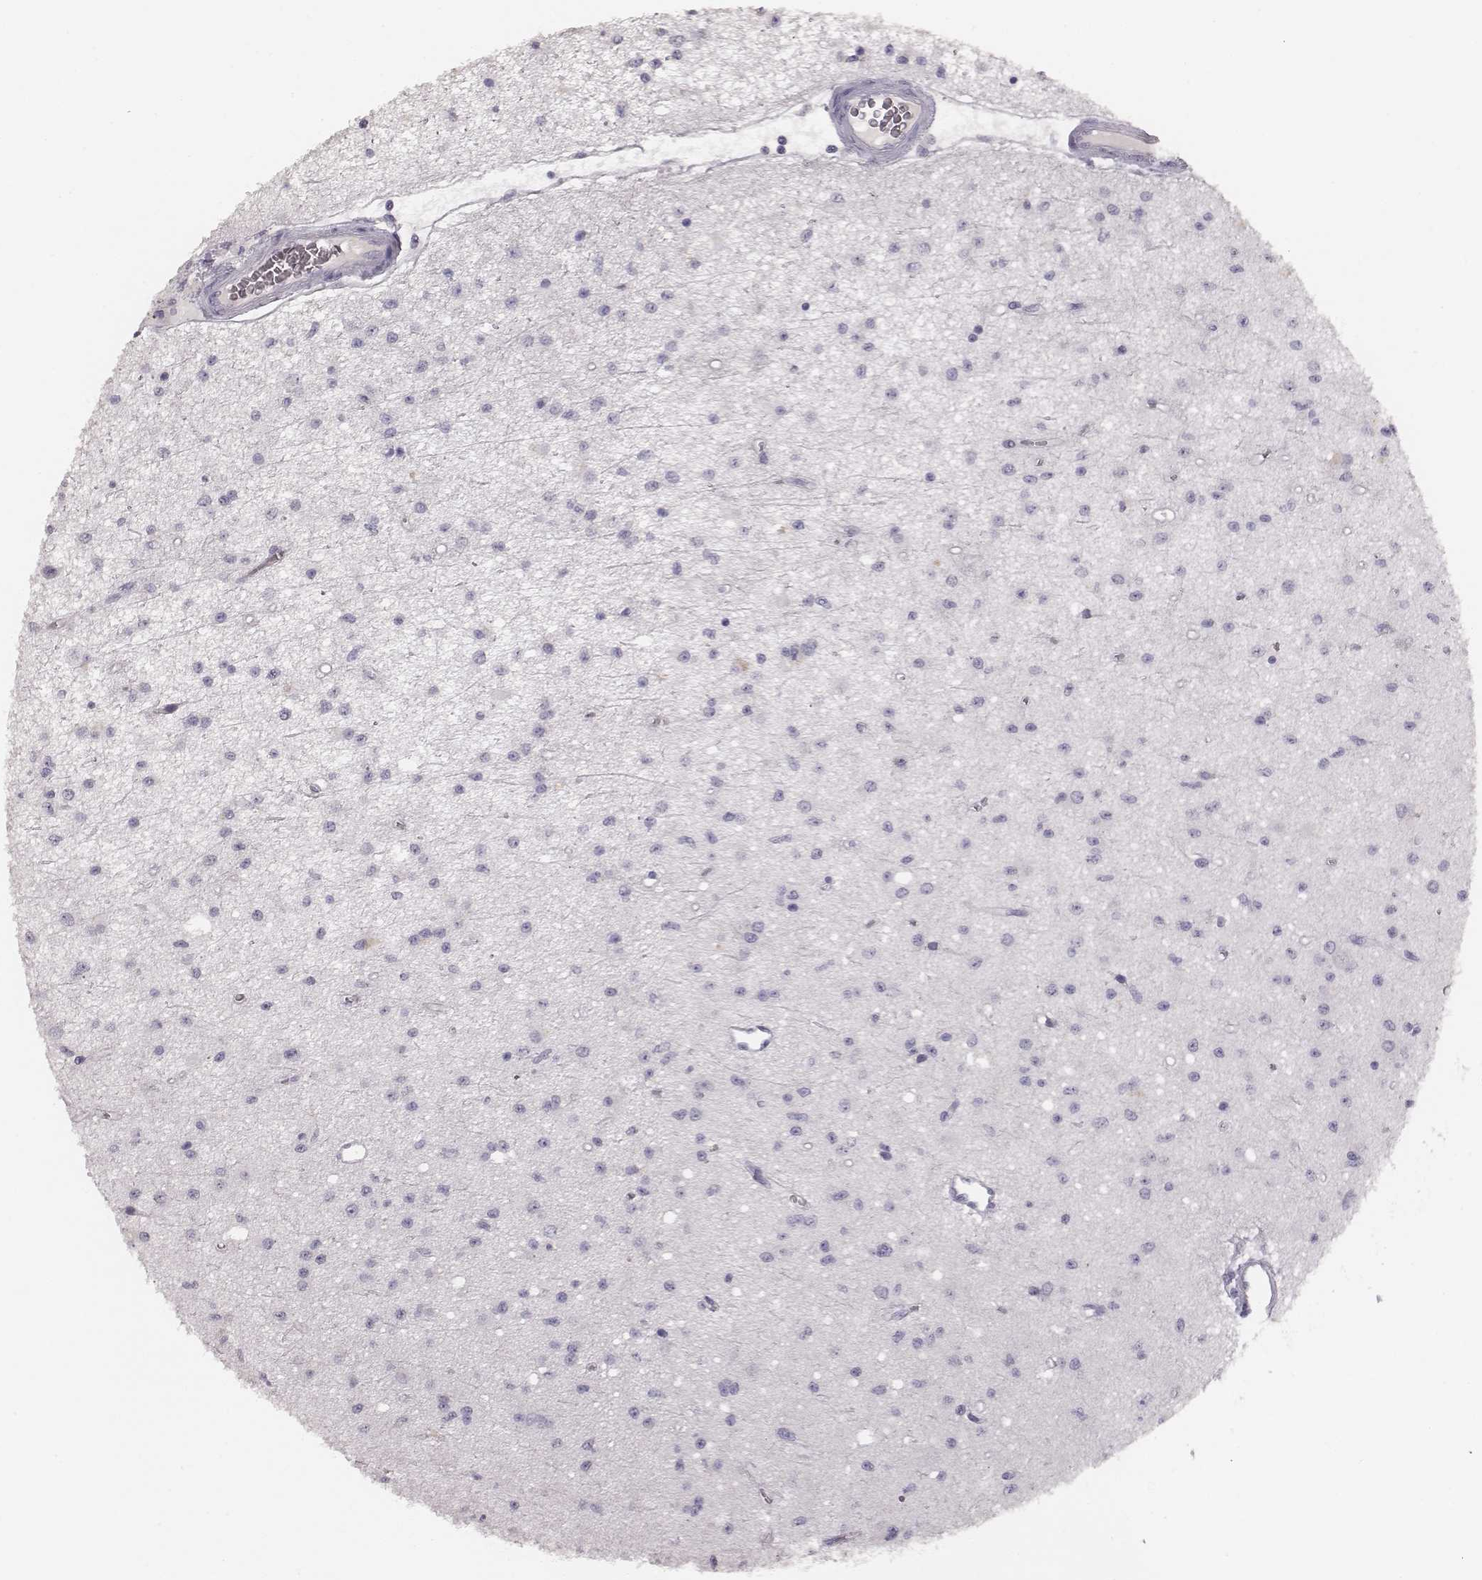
{"staining": {"intensity": "negative", "quantity": "none", "location": "none"}, "tissue": "glioma", "cell_type": "Tumor cells", "image_type": "cancer", "snomed": [{"axis": "morphology", "description": "Glioma, malignant, Low grade"}, {"axis": "topography", "description": "Brain"}], "caption": "Immunohistochemical staining of human malignant low-grade glioma reveals no significant staining in tumor cells. (DAB (3,3'-diaminobenzidine) IHC, high magnification).", "gene": "MYH6", "patient": {"sex": "female", "age": 45}}